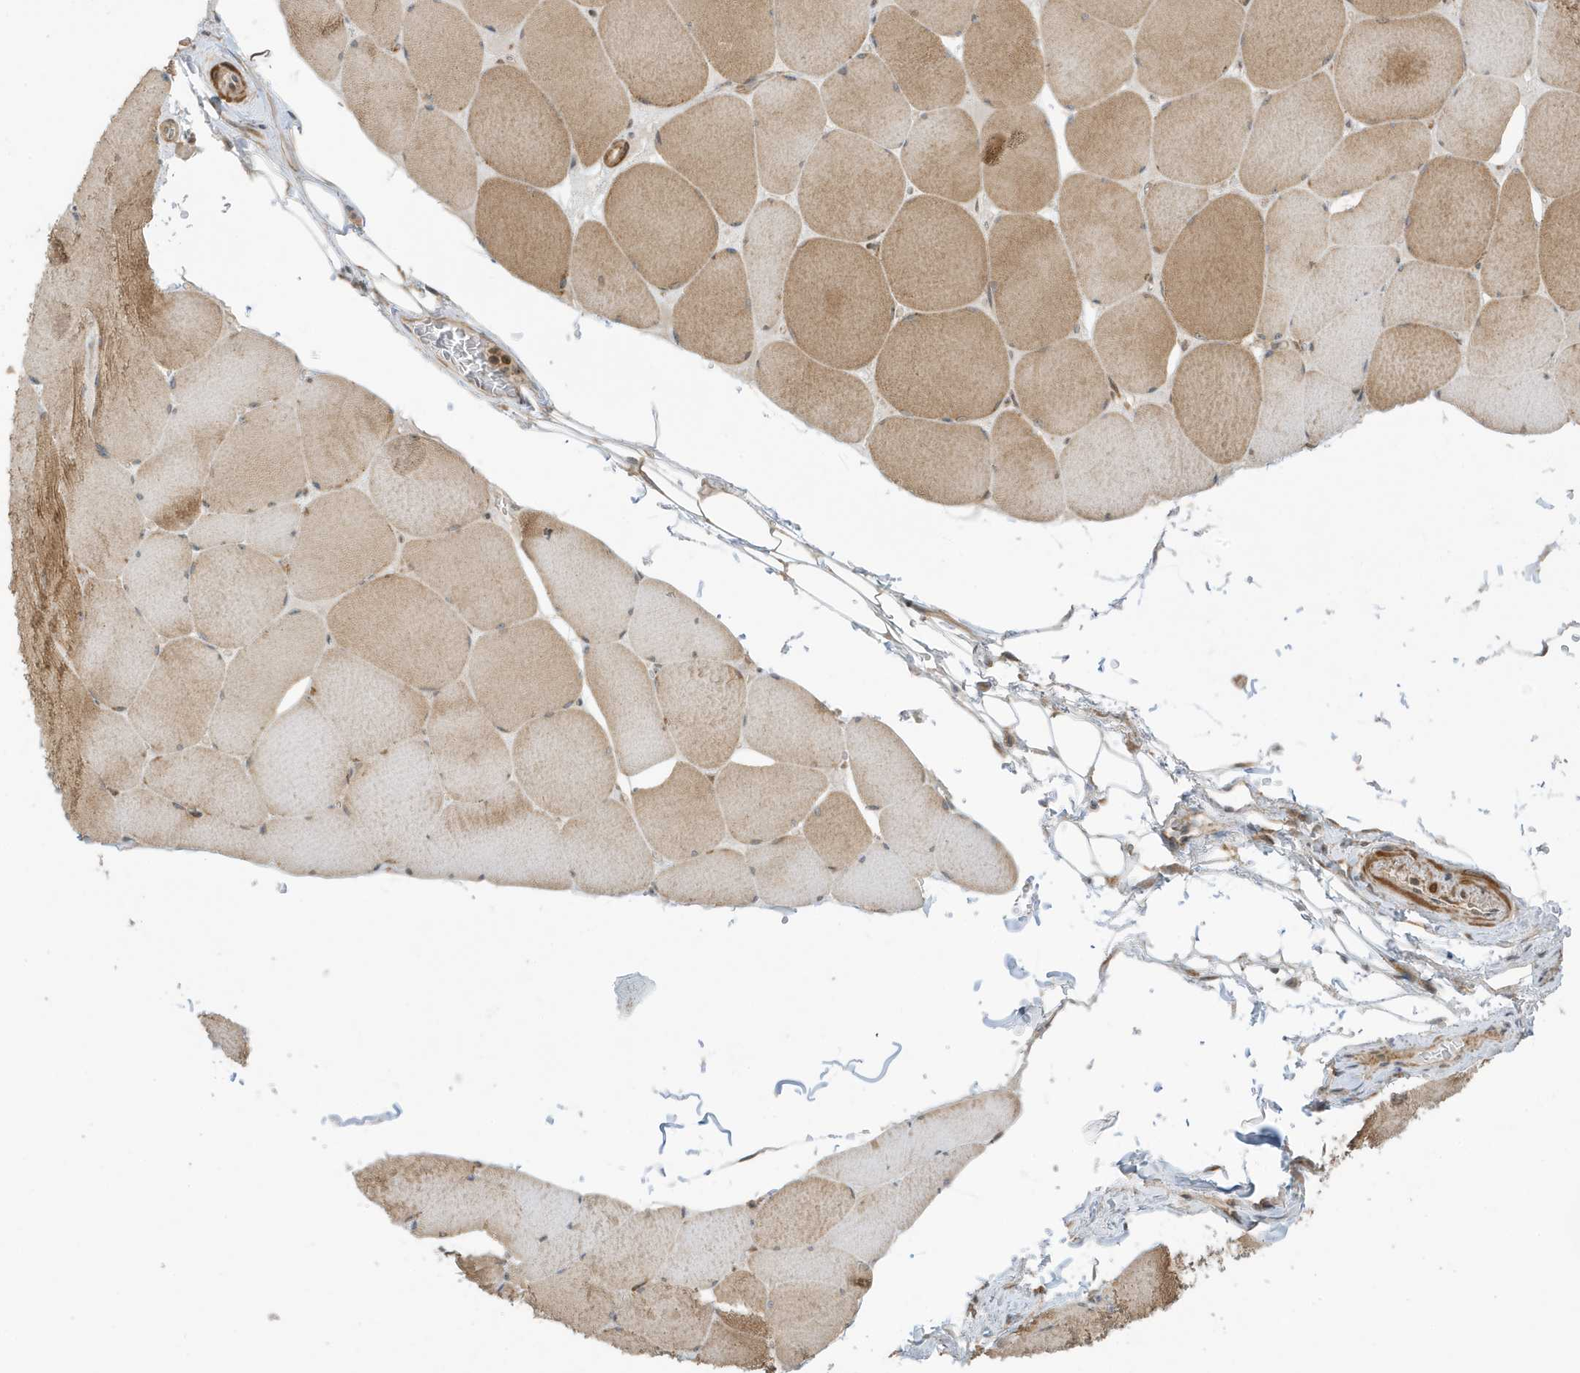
{"staining": {"intensity": "moderate", "quantity": ">75%", "location": "cytoplasmic/membranous"}, "tissue": "skeletal muscle", "cell_type": "Myocytes", "image_type": "normal", "snomed": [{"axis": "morphology", "description": "Normal tissue, NOS"}, {"axis": "topography", "description": "Skeletal muscle"}, {"axis": "topography", "description": "Head-Neck"}], "caption": "Immunohistochemical staining of benign human skeletal muscle demonstrates moderate cytoplasmic/membranous protein expression in about >75% of myocytes.", "gene": "DHX36", "patient": {"sex": "male", "age": 66}}